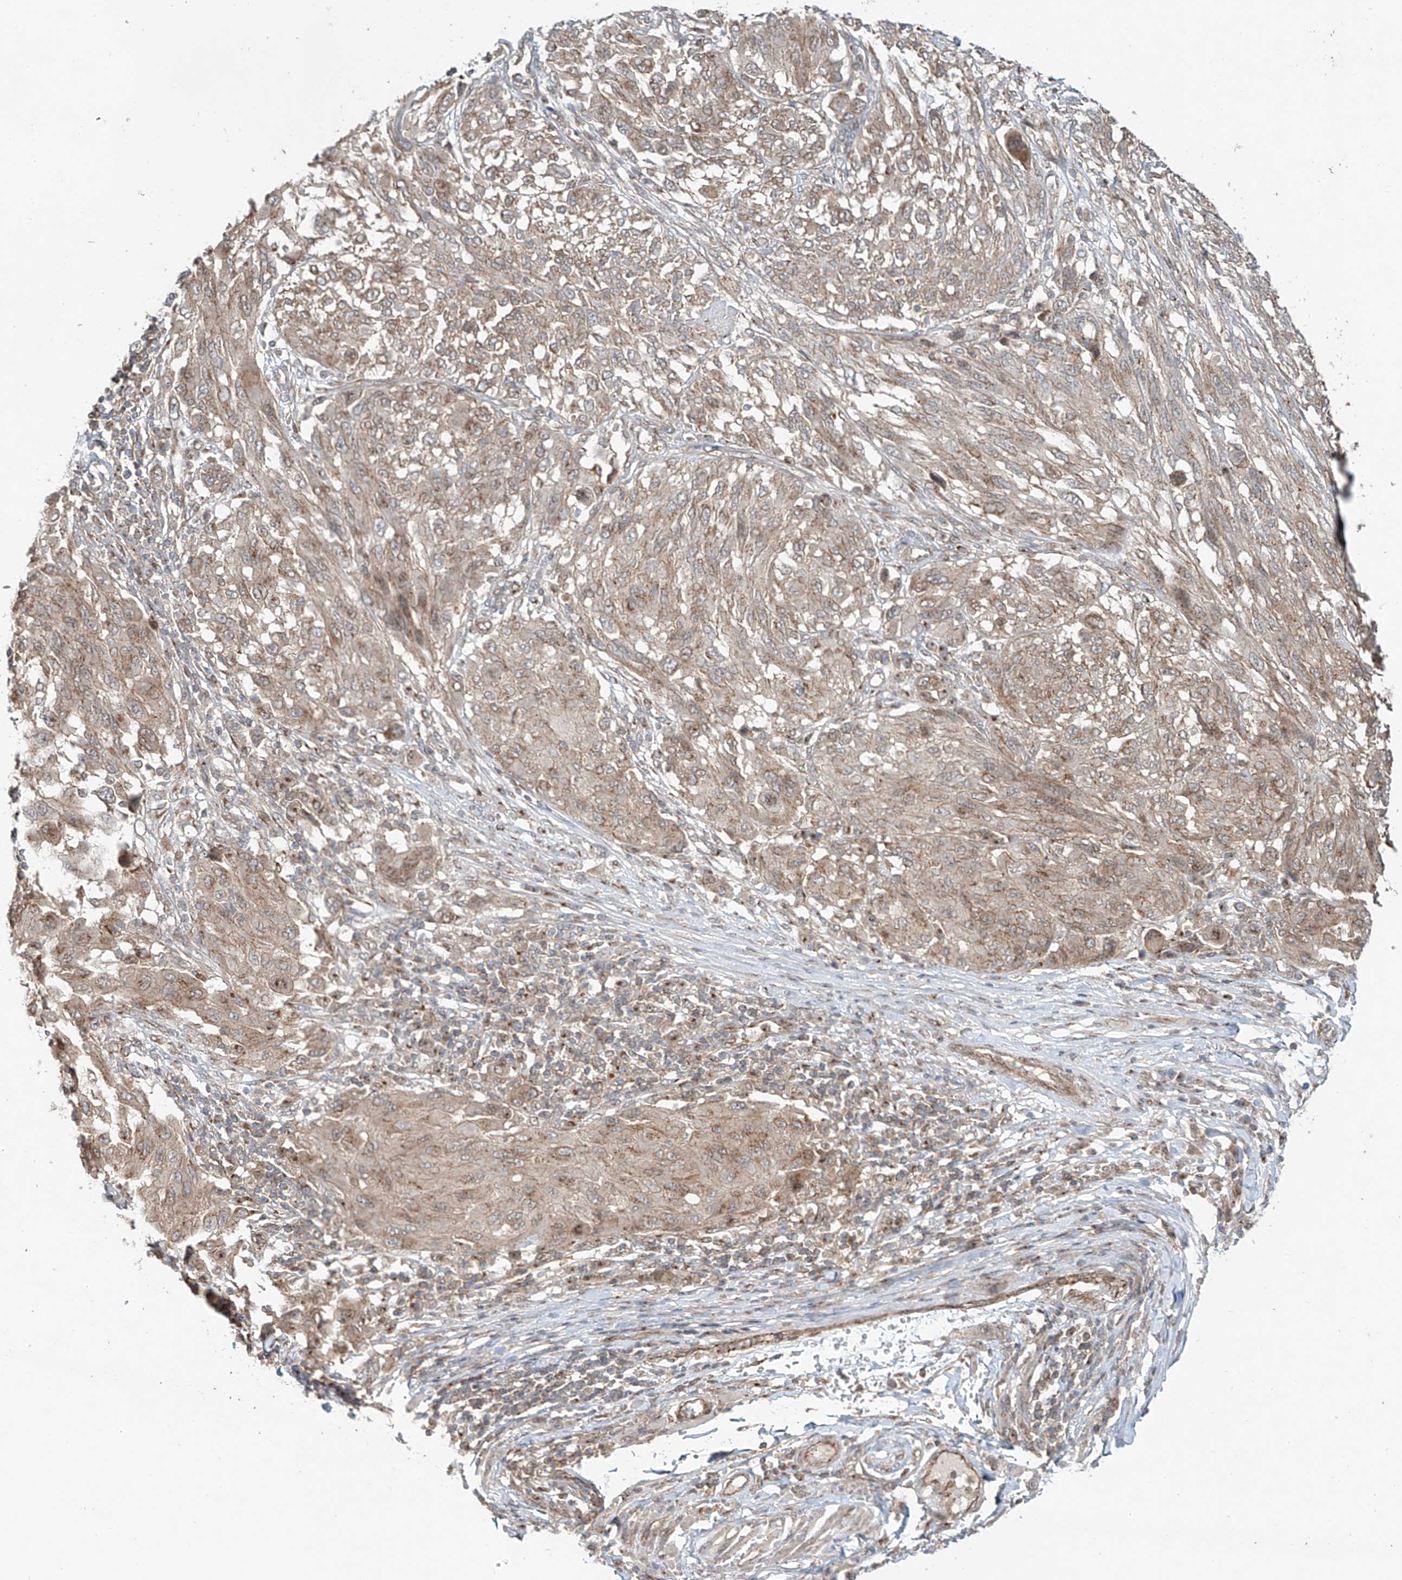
{"staining": {"intensity": "moderate", "quantity": ">75%", "location": "cytoplasmic/membranous"}, "tissue": "melanoma", "cell_type": "Tumor cells", "image_type": "cancer", "snomed": [{"axis": "morphology", "description": "Malignant melanoma, NOS"}, {"axis": "topography", "description": "Skin"}], "caption": "A histopathology image of human melanoma stained for a protein exhibits moderate cytoplasmic/membranous brown staining in tumor cells.", "gene": "CUX1", "patient": {"sex": "female", "age": 91}}